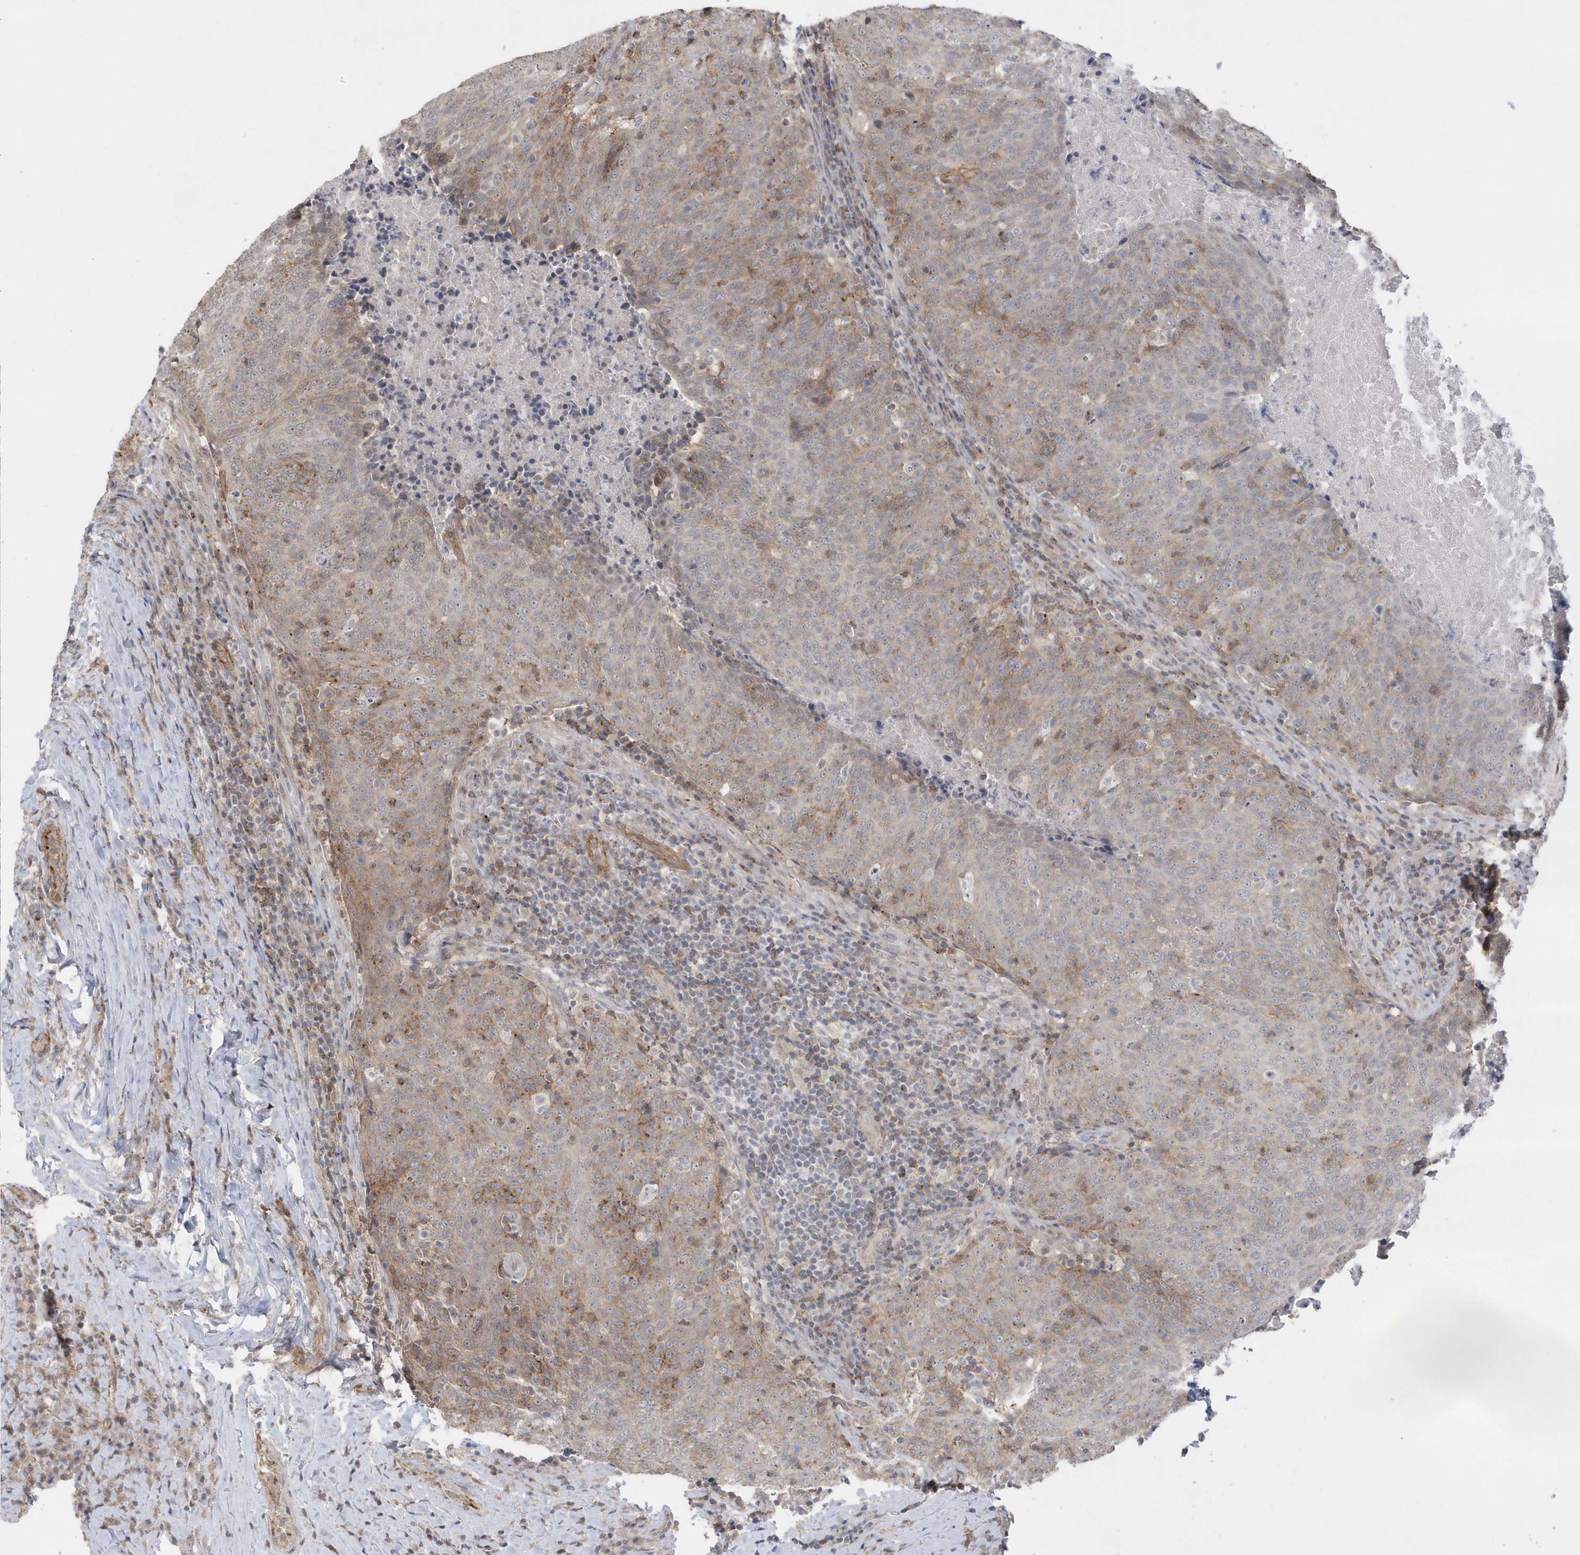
{"staining": {"intensity": "moderate", "quantity": "<25%", "location": "cytoplasmic/membranous"}, "tissue": "head and neck cancer", "cell_type": "Tumor cells", "image_type": "cancer", "snomed": [{"axis": "morphology", "description": "Squamous cell carcinoma, NOS"}, {"axis": "morphology", "description": "Squamous cell carcinoma, metastatic, NOS"}, {"axis": "topography", "description": "Lymph node"}, {"axis": "topography", "description": "Head-Neck"}], "caption": "This micrograph demonstrates immunohistochemistry (IHC) staining of human squamous cell carcinoma (head and neck), with low moderate cytoplasmic/membranous staining in about <25% of tumor cells.", "gene": "CRIP3", "patient": {"sex": "male", "age": 62}}